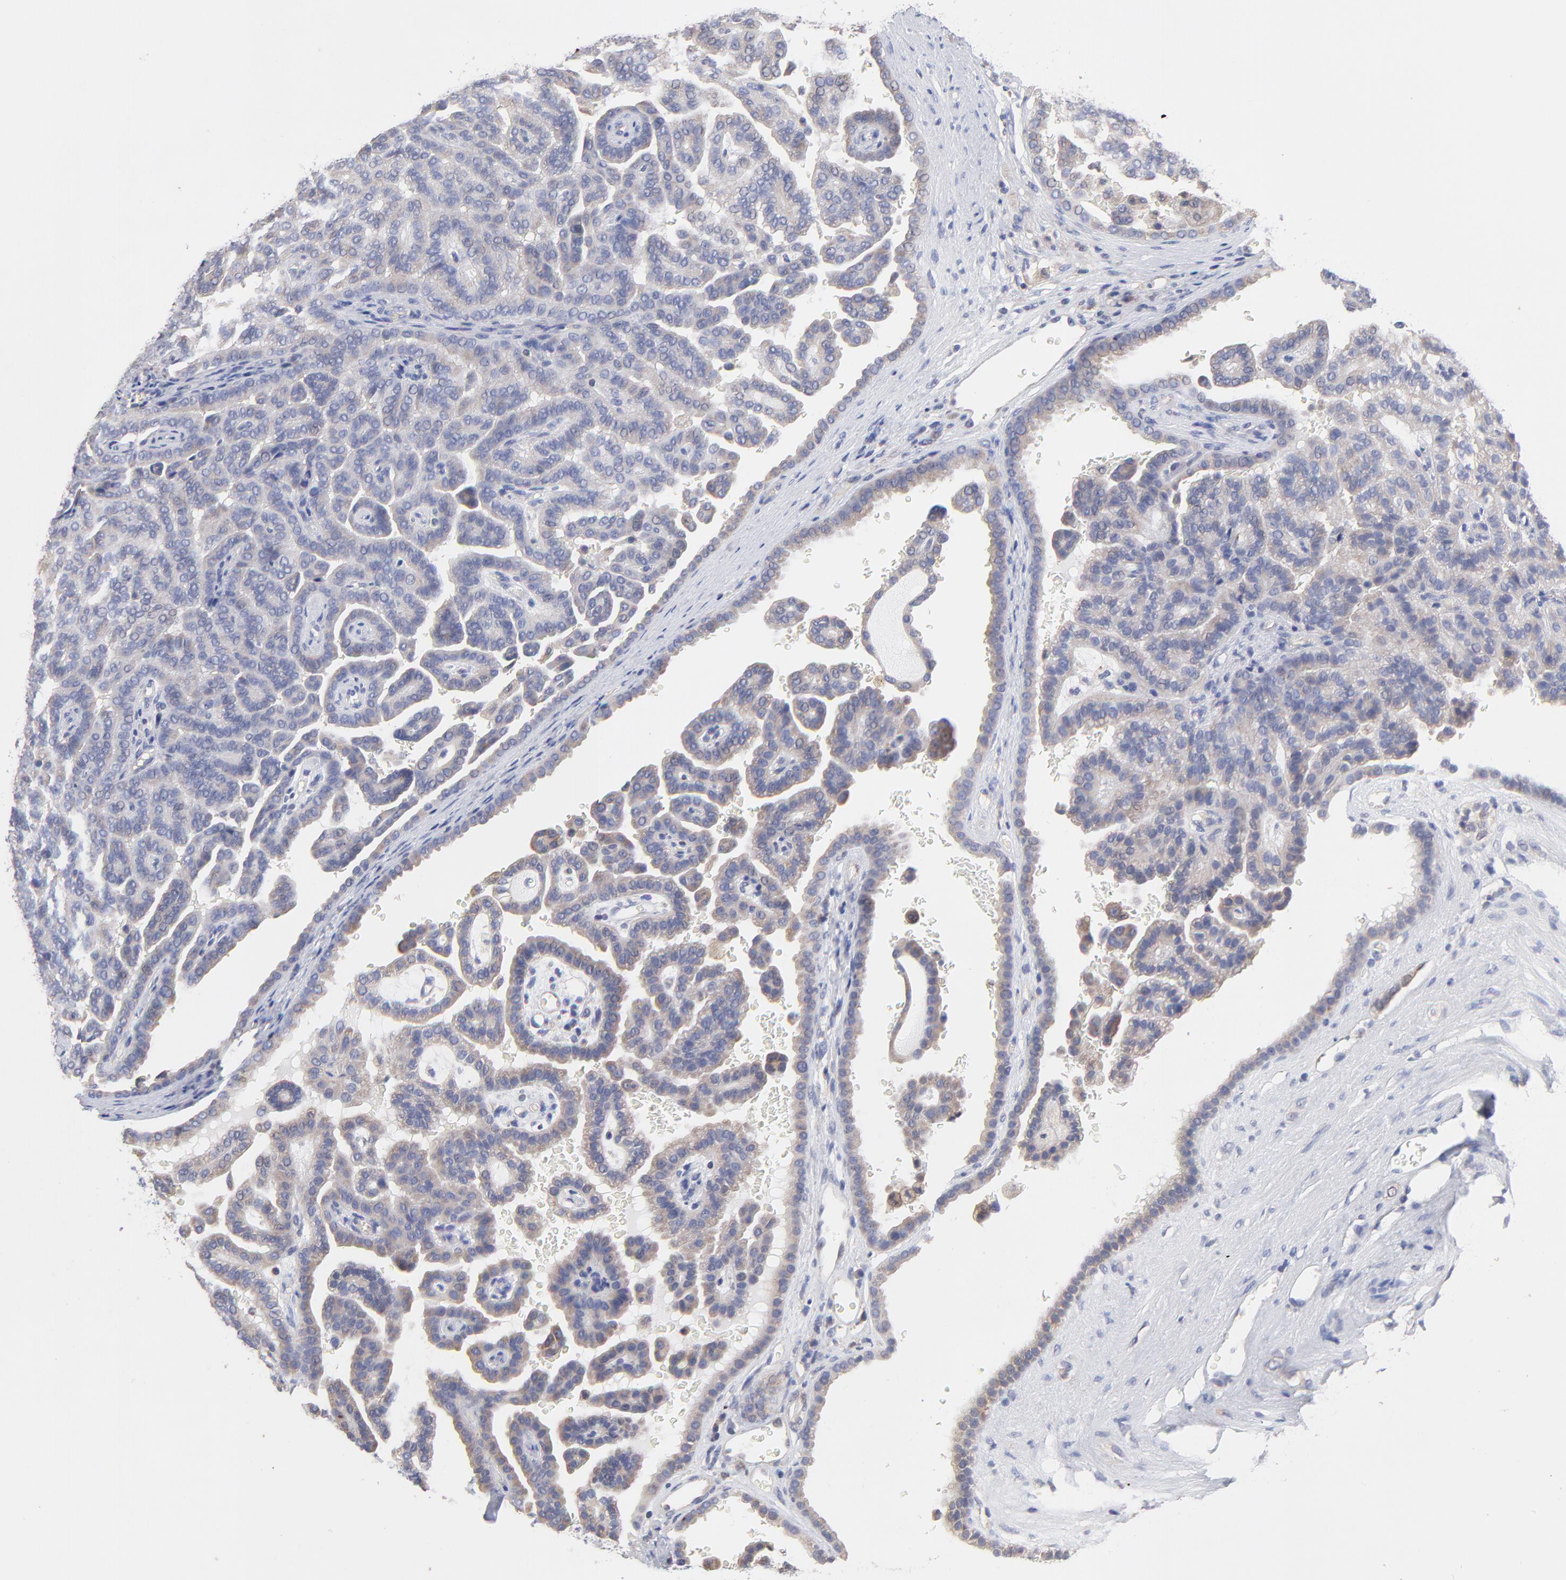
{"staining": {"intensity": "weak", "quantity": "<25%", "location": "cytoplasmic/membranous"}, "tissue": "renal cancer", "cell_type": "Tumor cells", "image_type": "cancer", "snomed": [{"axis": "morphology", "description": "Adenocarcinoma, NOS"}, {"axis": "topography", "description": "Kidney"}], "caption": "Immunohistochemistry (IHC) histopathology image of neoplastic tissue: renal cancer (adenocarcinoma) stained with DAB reveals no significant protein positivity in tumor cells.", "gene": "PCMT1", "patient": {"sex": "male", "age": 61}}